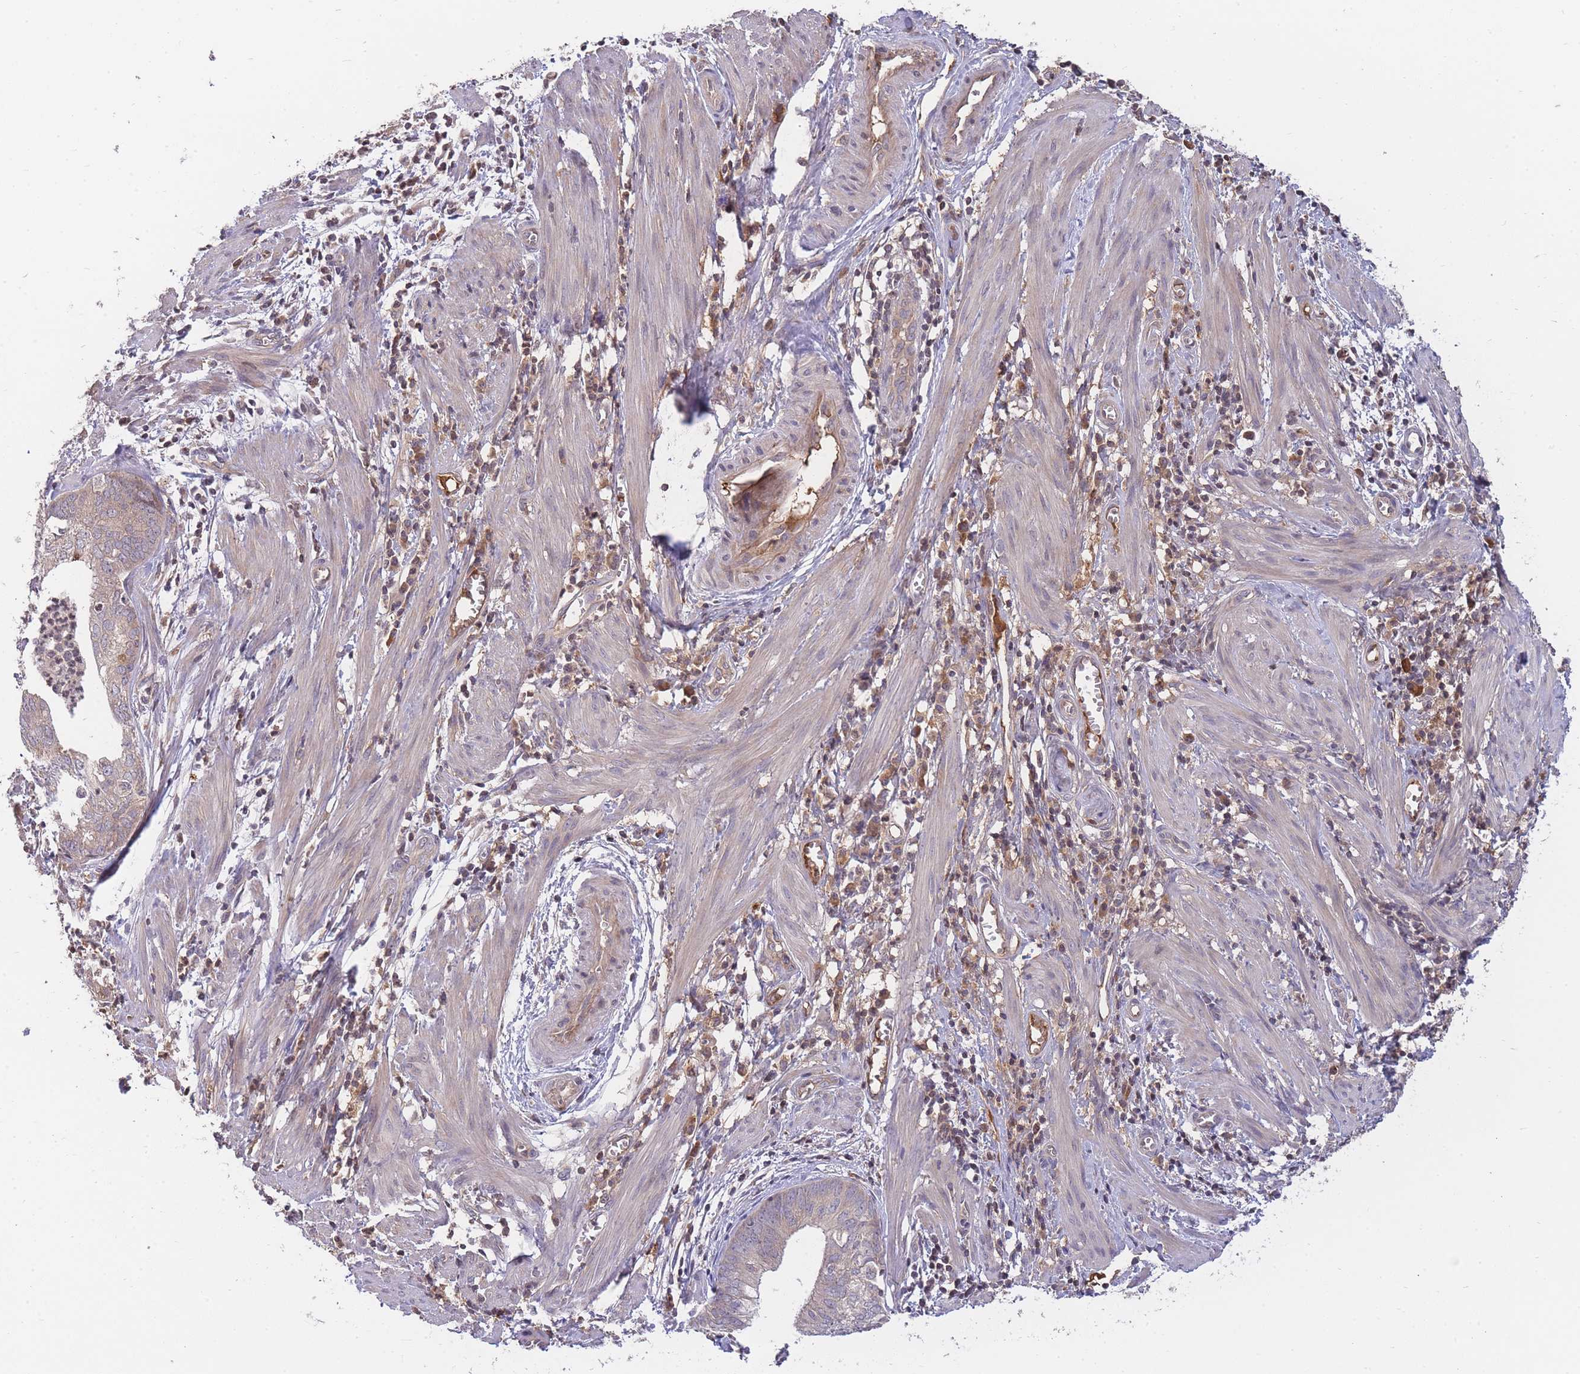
{"staining": {"intensity": "negative", "quantity": "none", "location": "none"}, "tissue": "endometrial cancer", "cell_type": "Tumor cells", "image_type": "cancer", "snomed": [{"axis": "morphology", "description": "Adenocarcinoma, NOS"}, {"axis": "topography", "description": "Endometrium"}], "caption": "This is a micrograph of immunohistochemistry staining of endometrial adenocarcinoma, which shows no expression in tumor cells. Brightfield microscopy of IHC stained with DAB (brown) and hematoxylin (blue), captured at high magnification.", "gene": "RALGDS", "patient": {"sex": "female", "age": 68}}